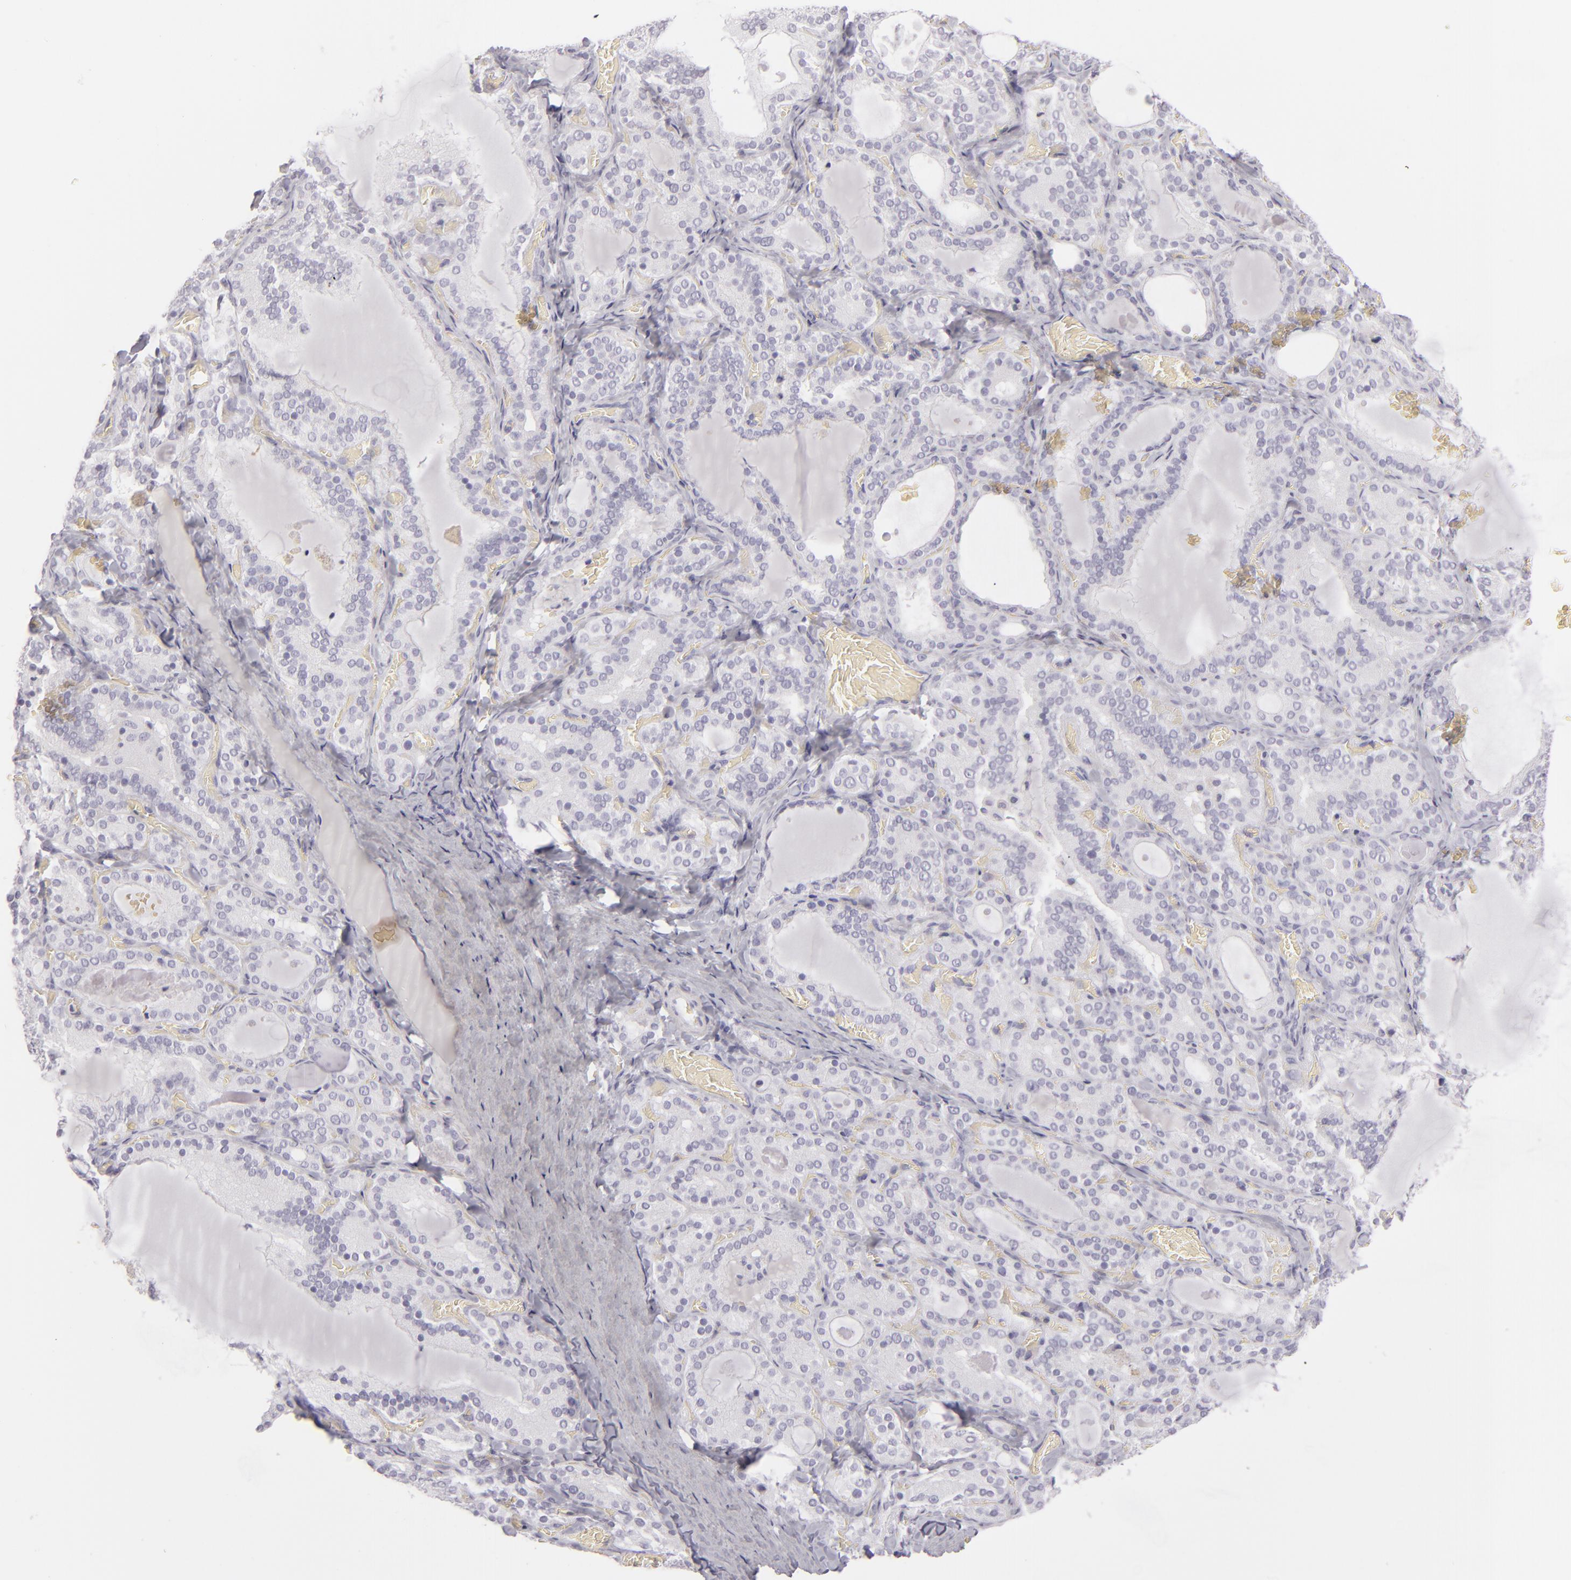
{"staining": {"intensity": "negative", "quantity": "none", "location": "none"}, "tissue": "thyroid gland", "cell_type": "Glandular cells", "image_type": "normal", "snomed": [{"axis": "morphology", "description": "Normal tissue, NOS"}, {"axis": "topography", "description": "Thyroid gland"}], "caption": "Immunohistochemical staining of unremarkable human thyroid gland demonstrates no significant expression in glandular cells.", "gene": "CDX2", "patient": {"sex": "female", "age": 33}}